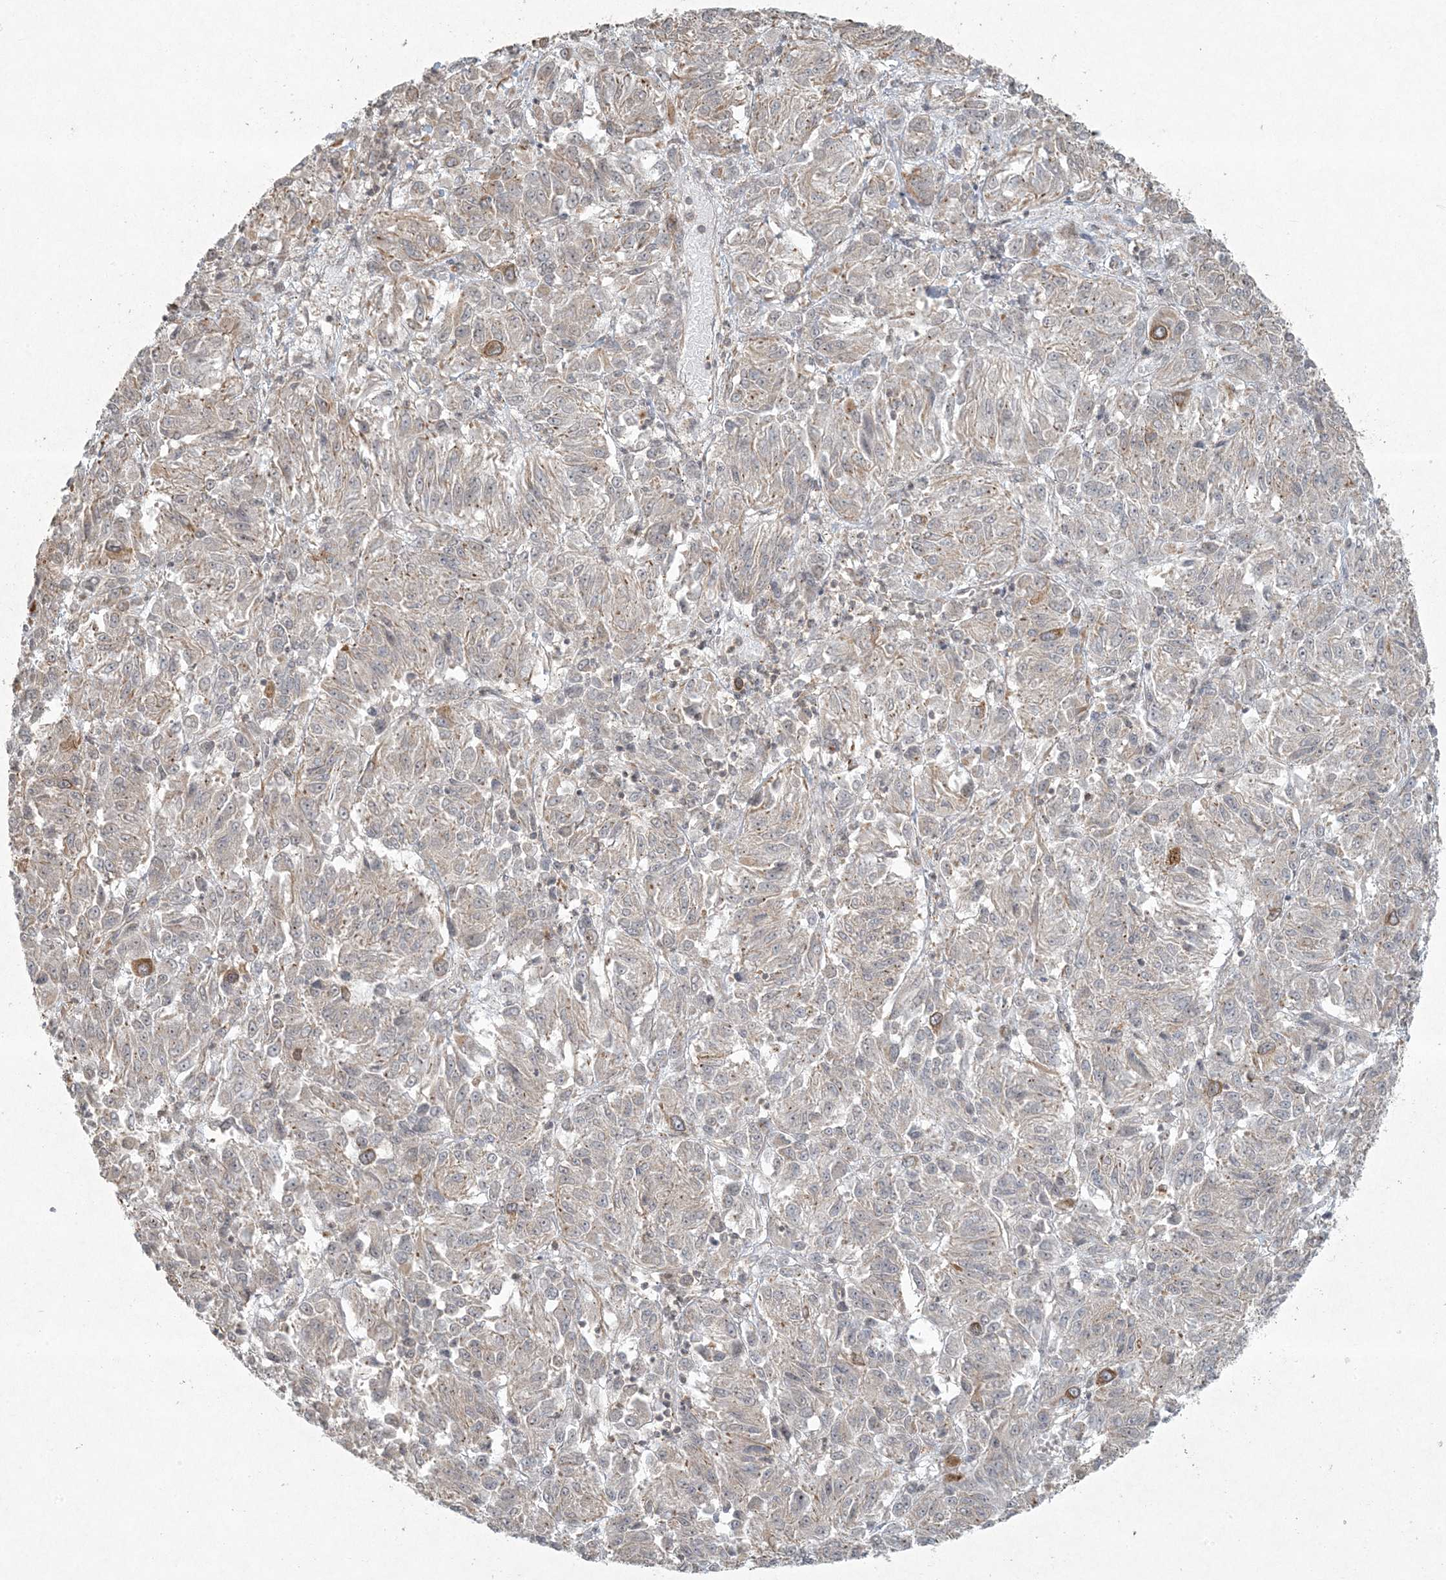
{"staining": {"intensity": "moderate", "quantity": "<25%", "location": "cytoplasmic/membranous"}, "tissue": "melanoma", "cell_type": "Tumor cells", "image_type": "cancer", "snomed": [{"axis": "morphology", "description": "Malignant melanoma, Metastatic site"}, {"axis": "topography", "description": "Lung"}], "caption": "Human melanoma stained for a protein (brown) displays moderate cytoplasmic/membranous positive staining in approximately <25% of tumor cells.", "gene": "ZNF263", "patient": {"sex": "male", "age": 64}}